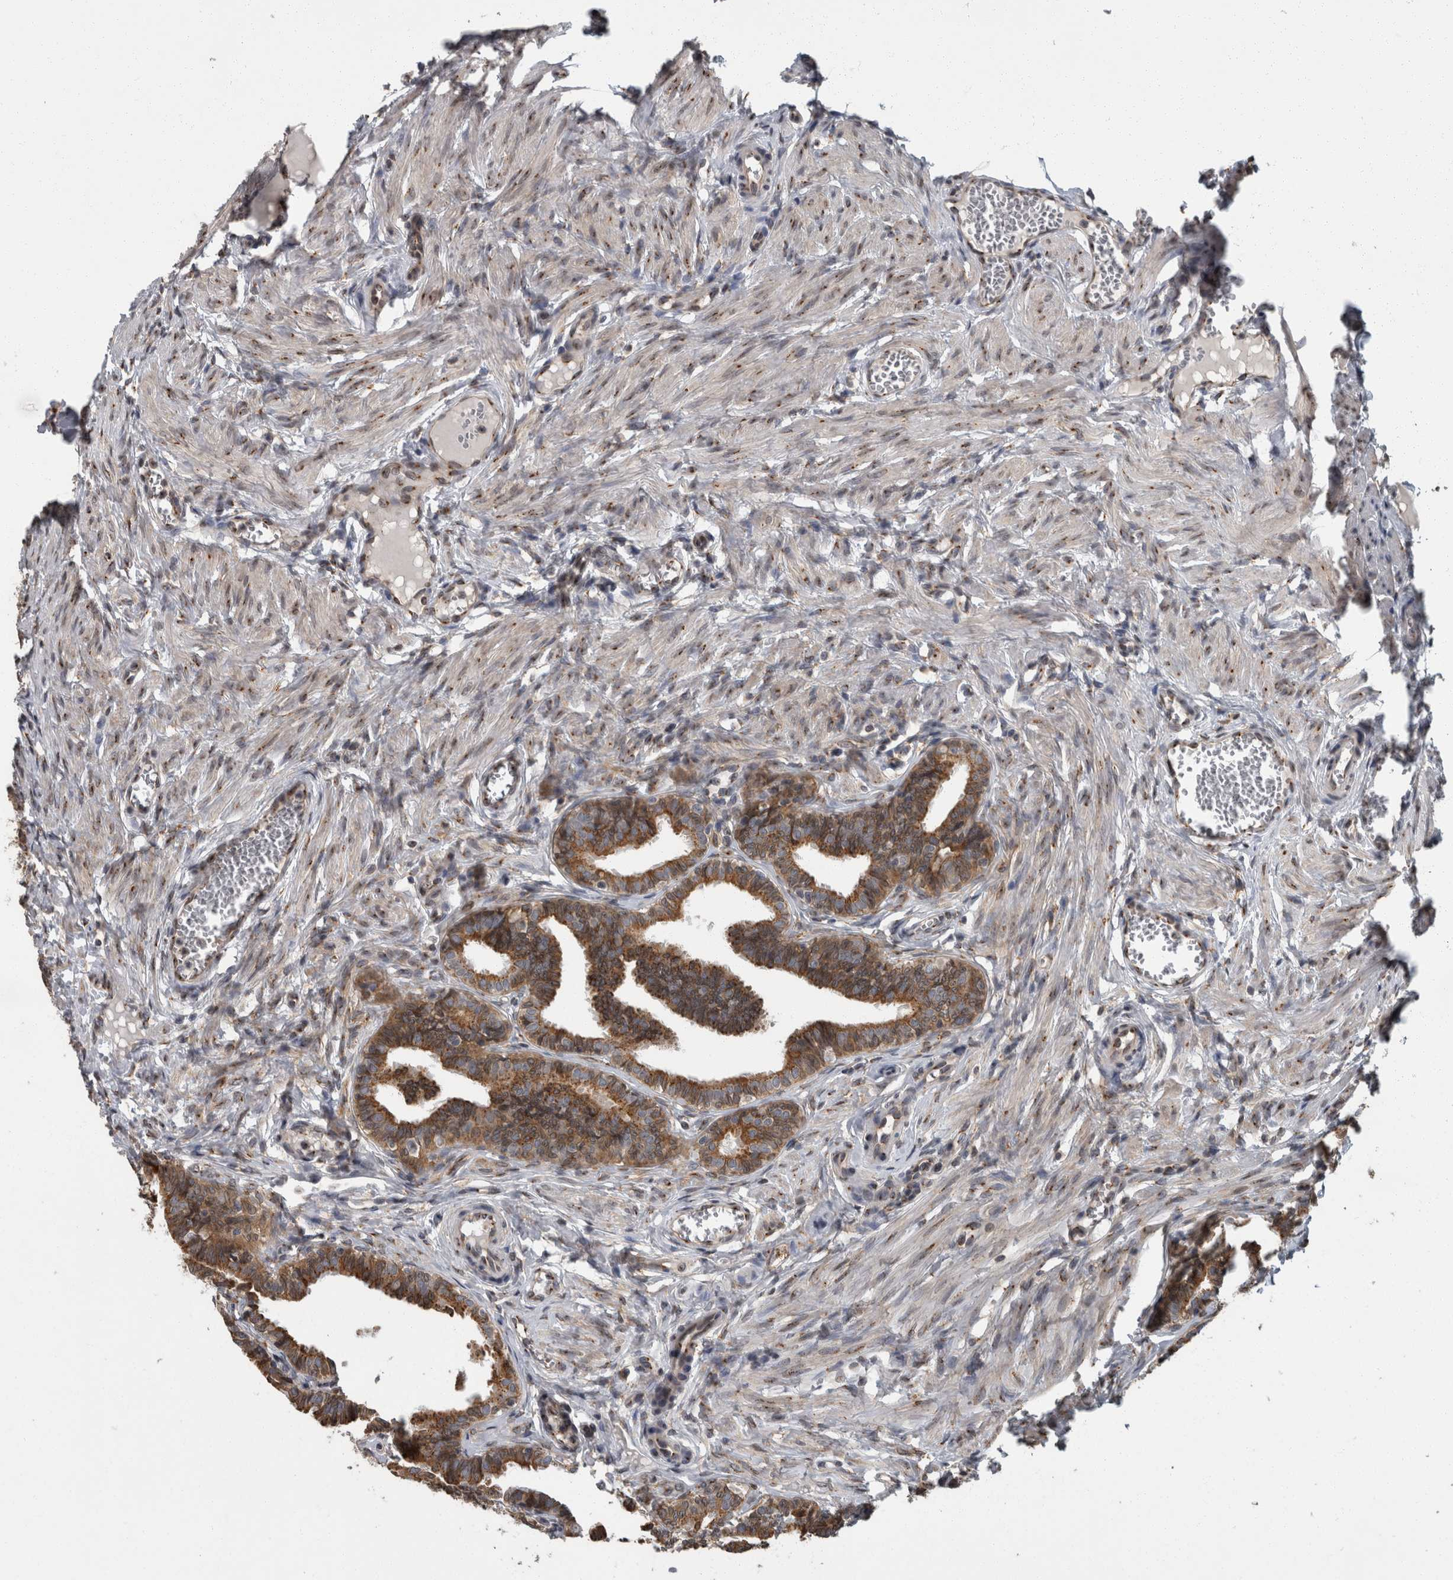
{"staining": {"intensity": "moderate", "quantity": ">75%", "location": "cytoplasmic/membranous"}, "tissue": "fallopian tube", "cell_type": "Glandular cells", "image_type": "normal", "snomed": [{"axis": "morphology", "description": "Normal tissue, NOS"}, {"axis": "topography", "description": "Fallopian tube"}, {"axis": "topography", "description": "Ovary"}], "caption": "Moderate cytoplasmic/membranous staining for a protein is seen in about >75% of glandular cells of normal fallopian tube using immunohistochemistry.", "gene": "LMAN2L", "patient": {"sex": "female", "age": 23}}